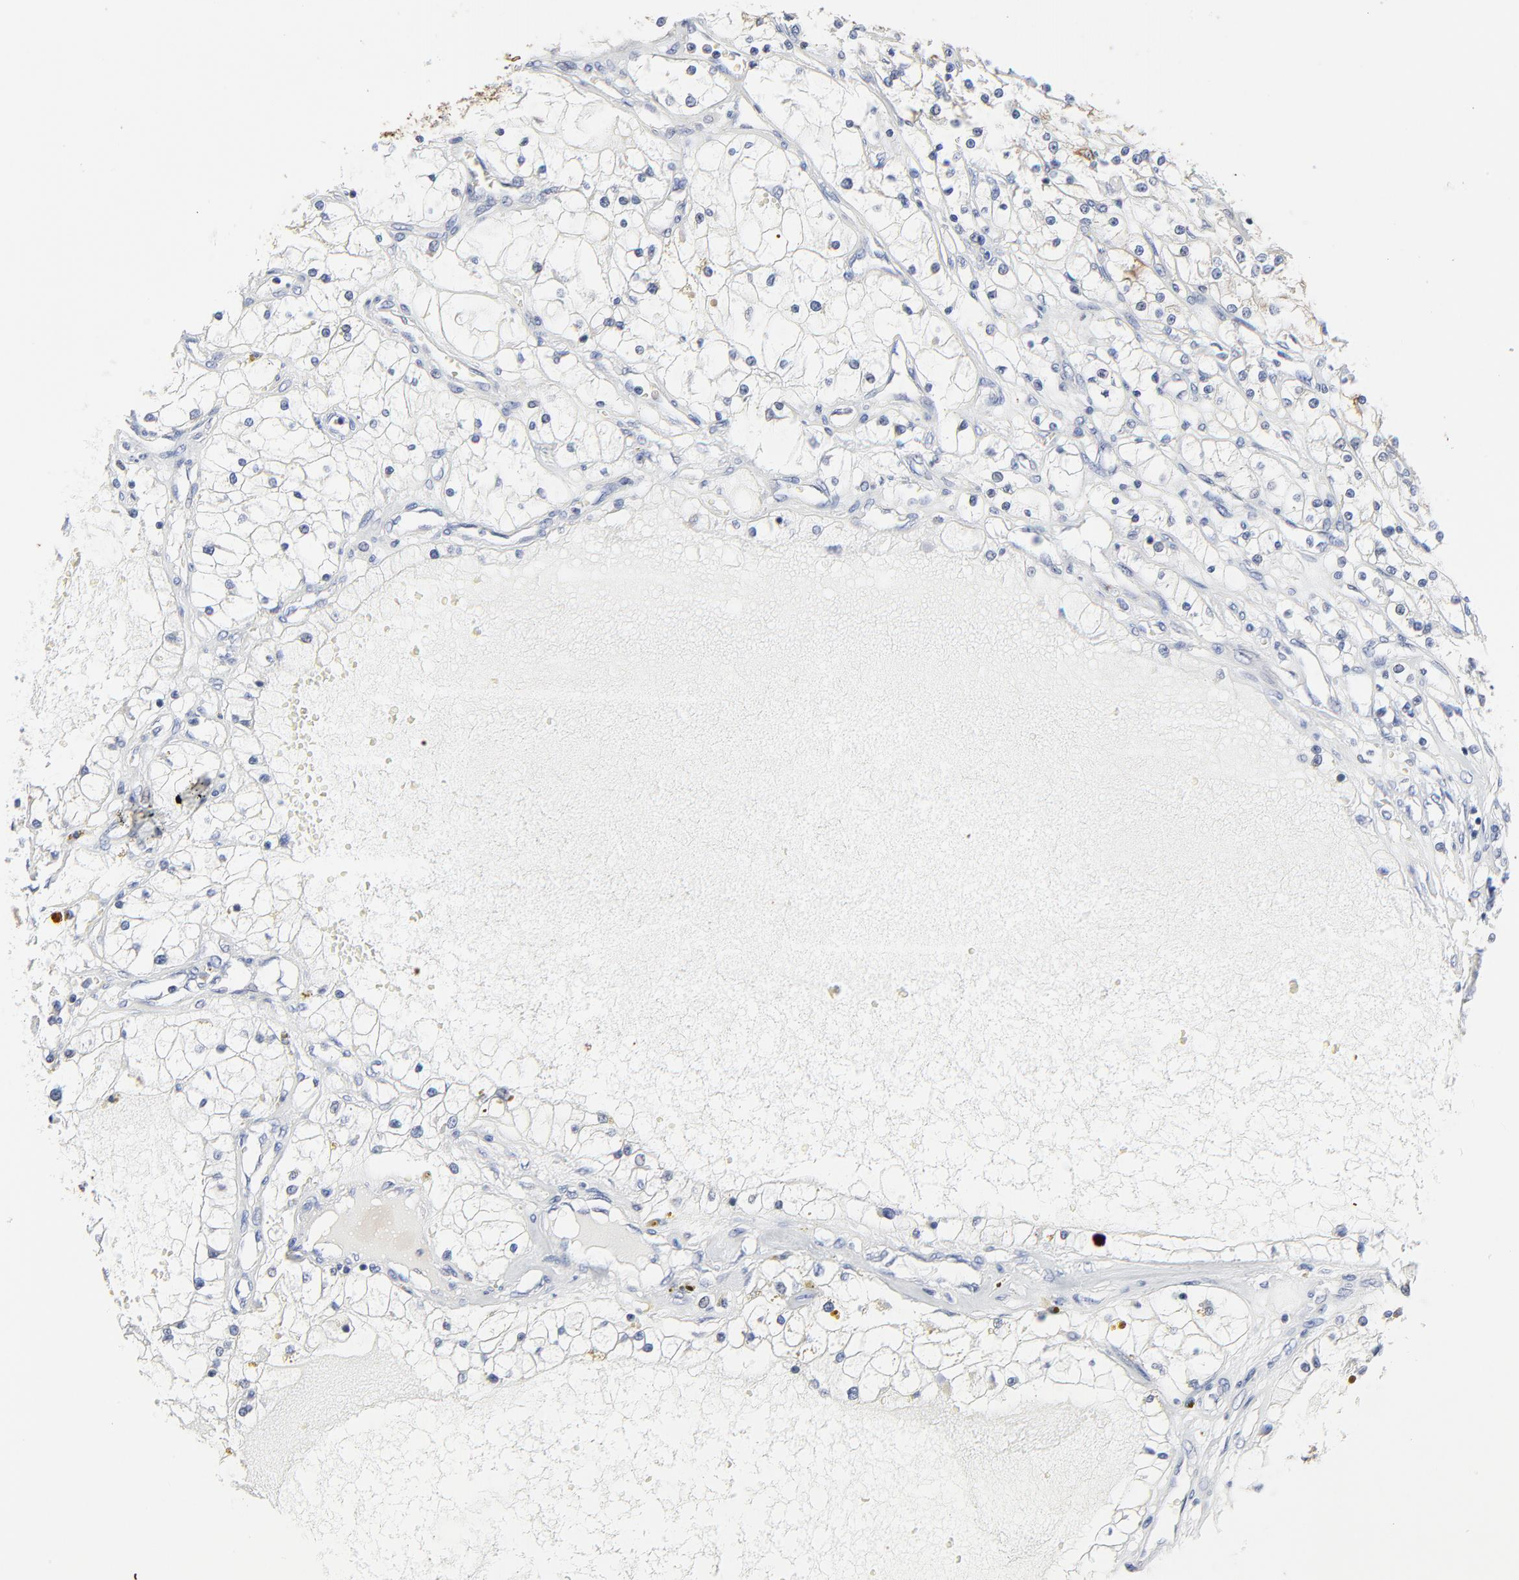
{"staining": {"intensity": "negative", "quantity": "none", "location": "none"}, "tissue": "renal cancer", "cell_type": "Tumor cells", "image_type": "cancer", "snomed": [{"axis": "morphology", "description": "Adenocarcinoma, NOS"}, {"axis": "topography", "description": "Kidney"}], "caption": "Immunohistochemical staining of renal cancer displays no significant staining in tumor cells. Nuclei are stained in blue.", "gene": "LNX1", "patient": {"sex": "male", "age": 61}}